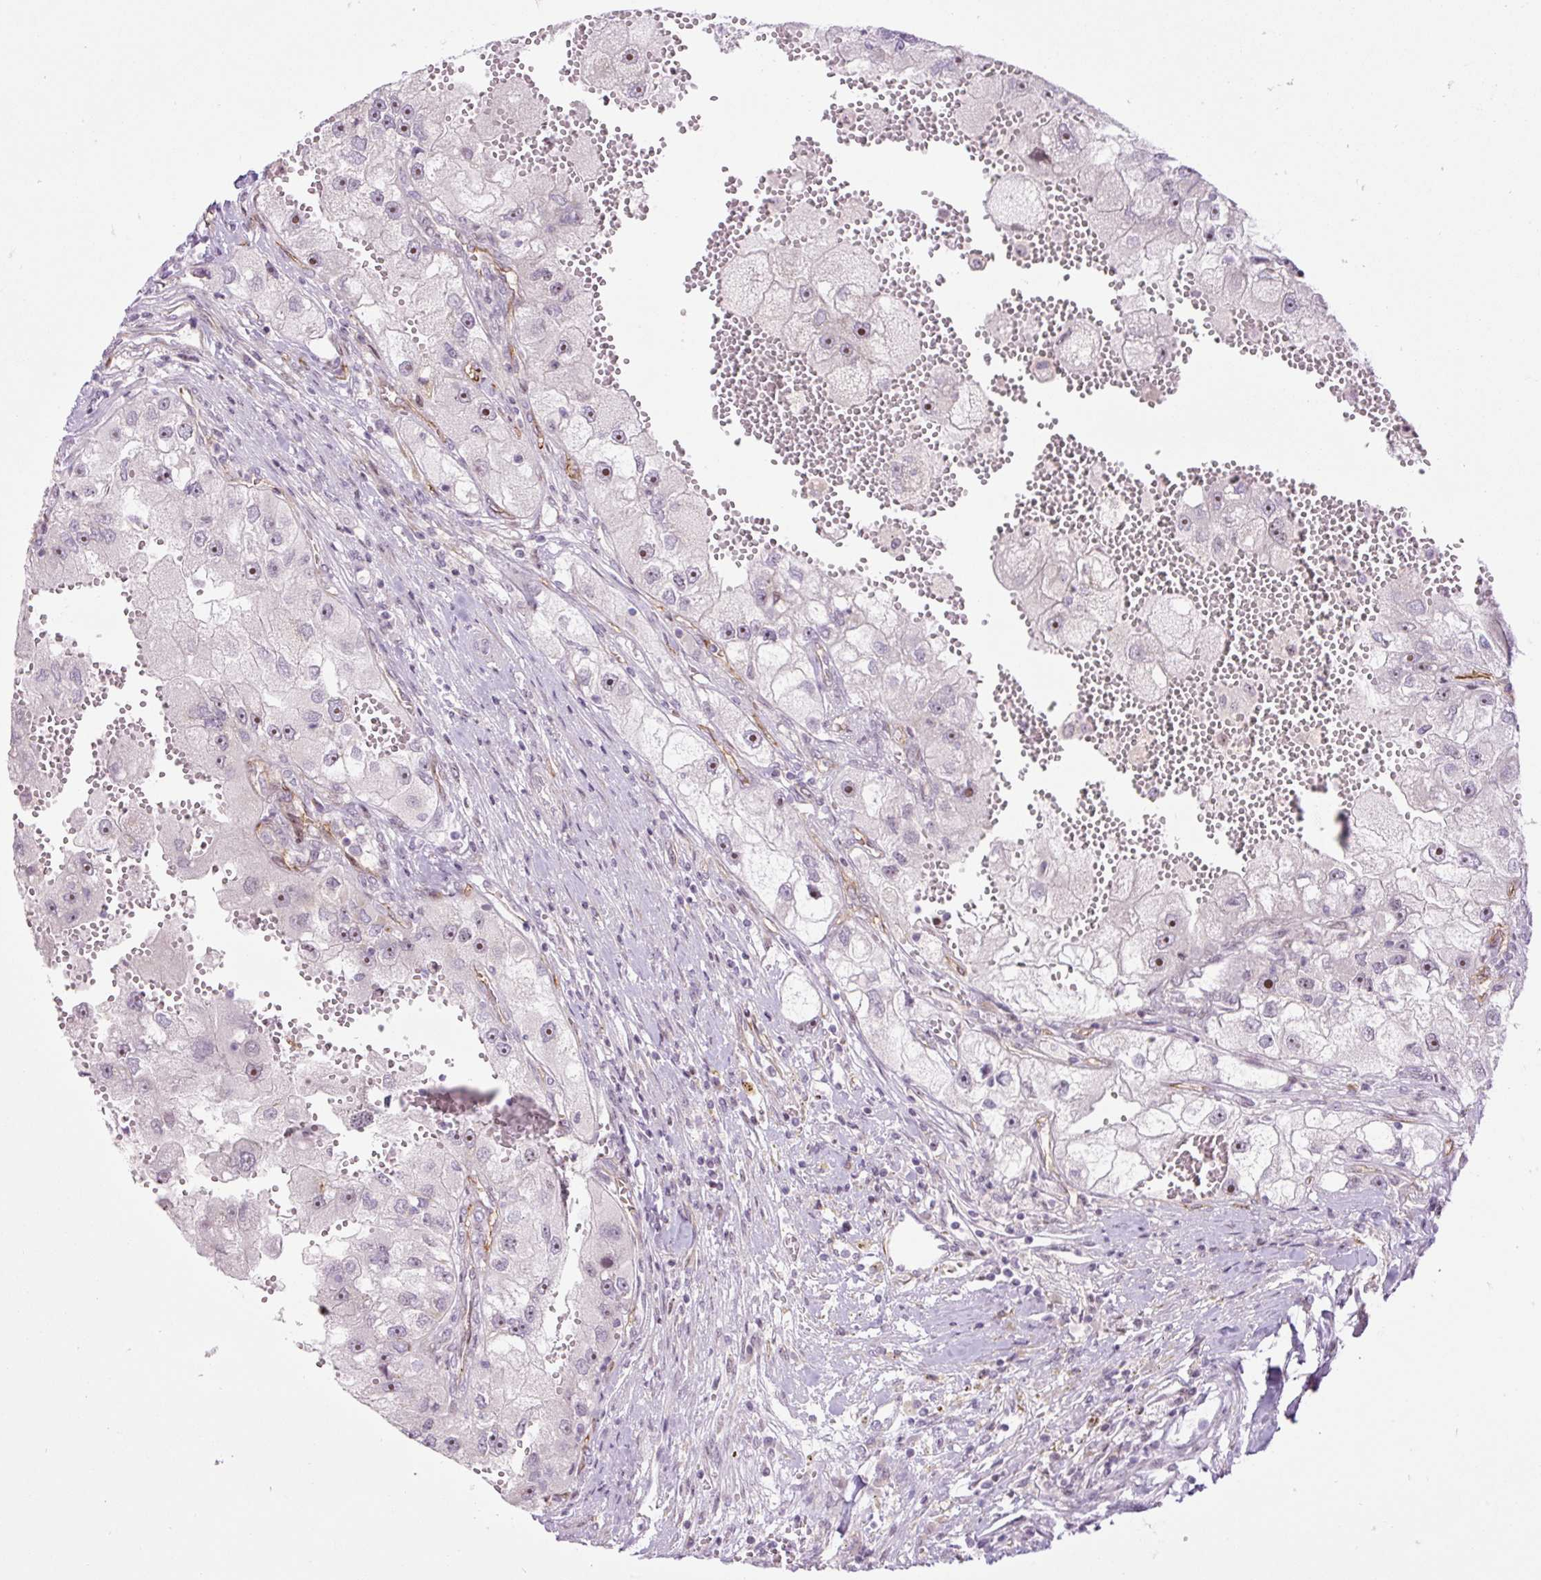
{"staining": {"intensity": "moderate", "quantity": "25%-75%", "location": "nuclear"}, "tissue": "renal cancer", "cell_type": "Tumor cells", "image_type": "cancer", "snomed": [{"axis": "morphology", "description": "Adenocarcinoma, NOS"}, {"axis": "topography", "description": "Kidney"}], "caption": "Moderate nuclear staining is identified in about 25%-75% of tumor cells in renal cancer (adenocarcinoma).", "gene": "ZNF417", "patient": {"sex": "male", "age": 63}}